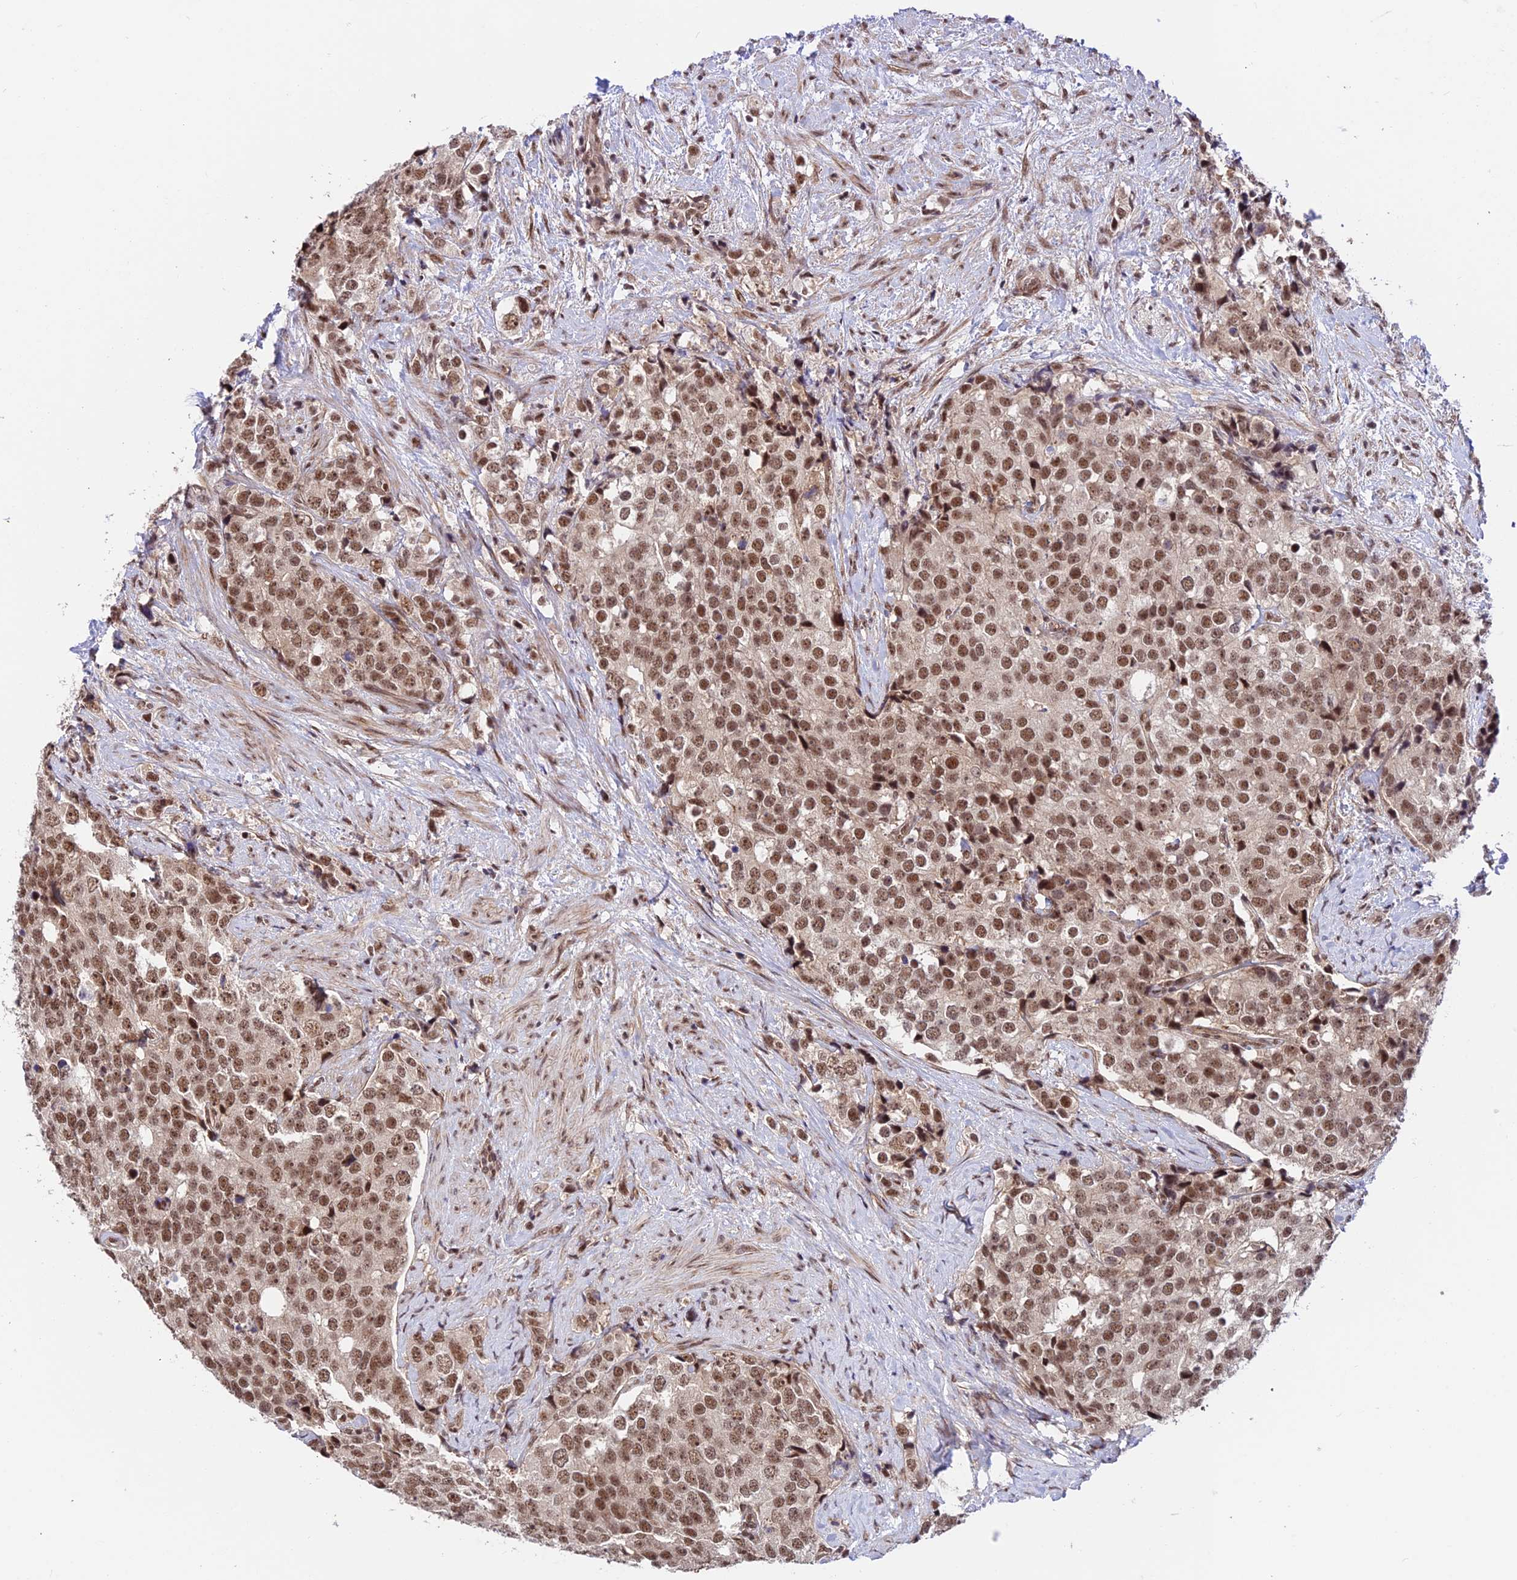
{"staining": {"intensity": "moderate", "quantity": ">75%", "location": "nuclear"}, "tissue": "prostate cancer", "cell_type": "Tumor cells", "image_type": "cancer", "snomed": [{"axis": "morphology", "description": "Adenocarcinoma, High grade"}, {"axis": "topography", "description": "Prostate"}], "caption": "Protein expression analysis of human prostate adenocarcinoma (high-grade) reveals moderate nuclear positivity in approximately >75% of tumor cells.", "gene": "RBM42", "patient": {"sex": "male", "age": 49}}